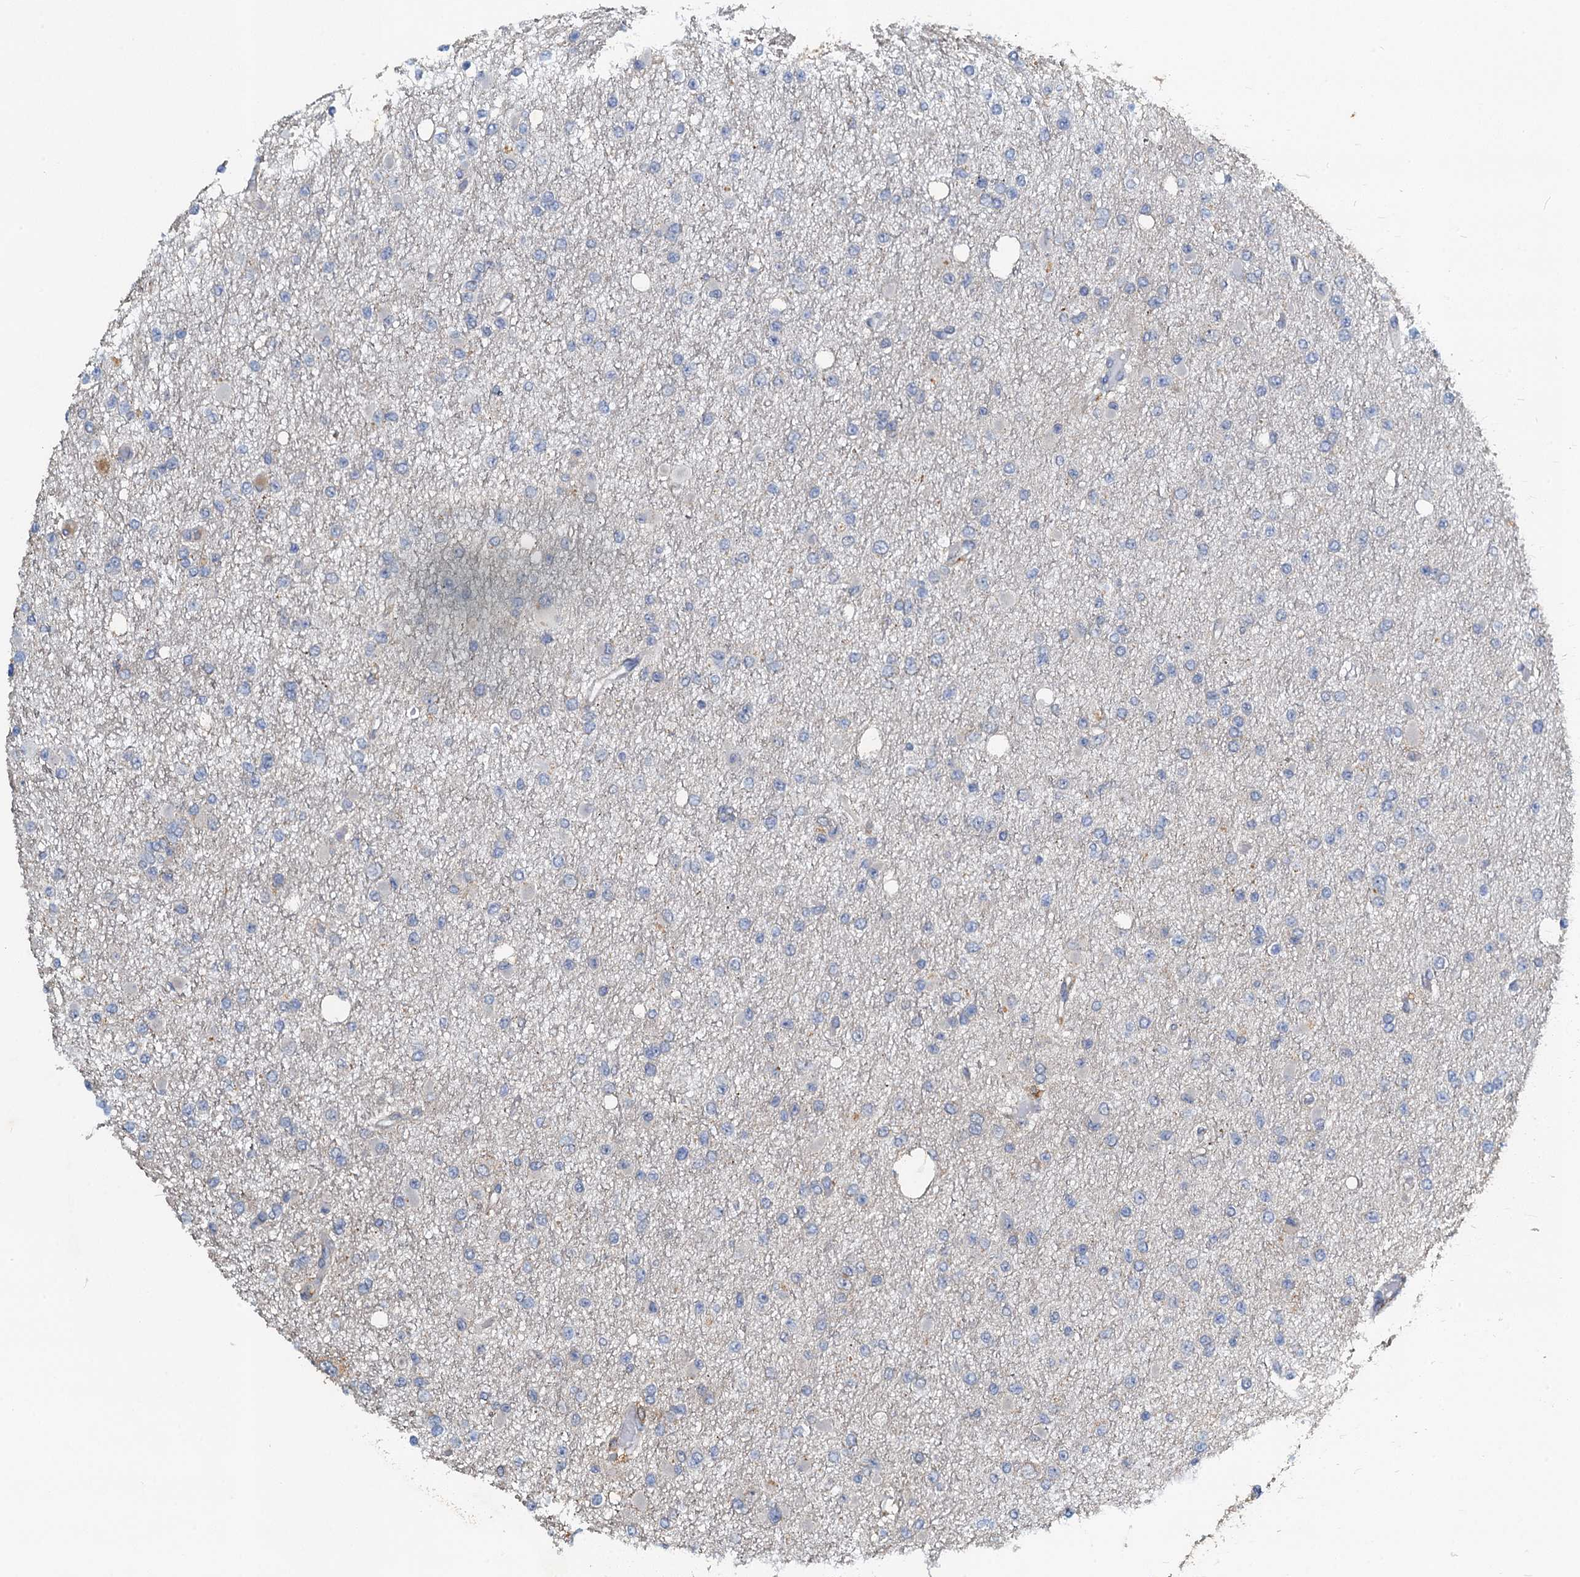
{"staining": {"intensity": "negative", "quantity": "none", "location": "none"}, "tissue": "glioma", "cell_type": "Tumor cells", "image_type": "cancer", "snomed": [{"axis": "morphology", "description": "Glioma, malignant, Low grade"}, {"axis": "topography", "description": "Brain"}], "caption": "Malignant glioma (low-grade) stained for a protein using IHC reveals no positivity tumor cells.", "gene": "ZNF606", "patient": {"sex": "female", "age": 22}}